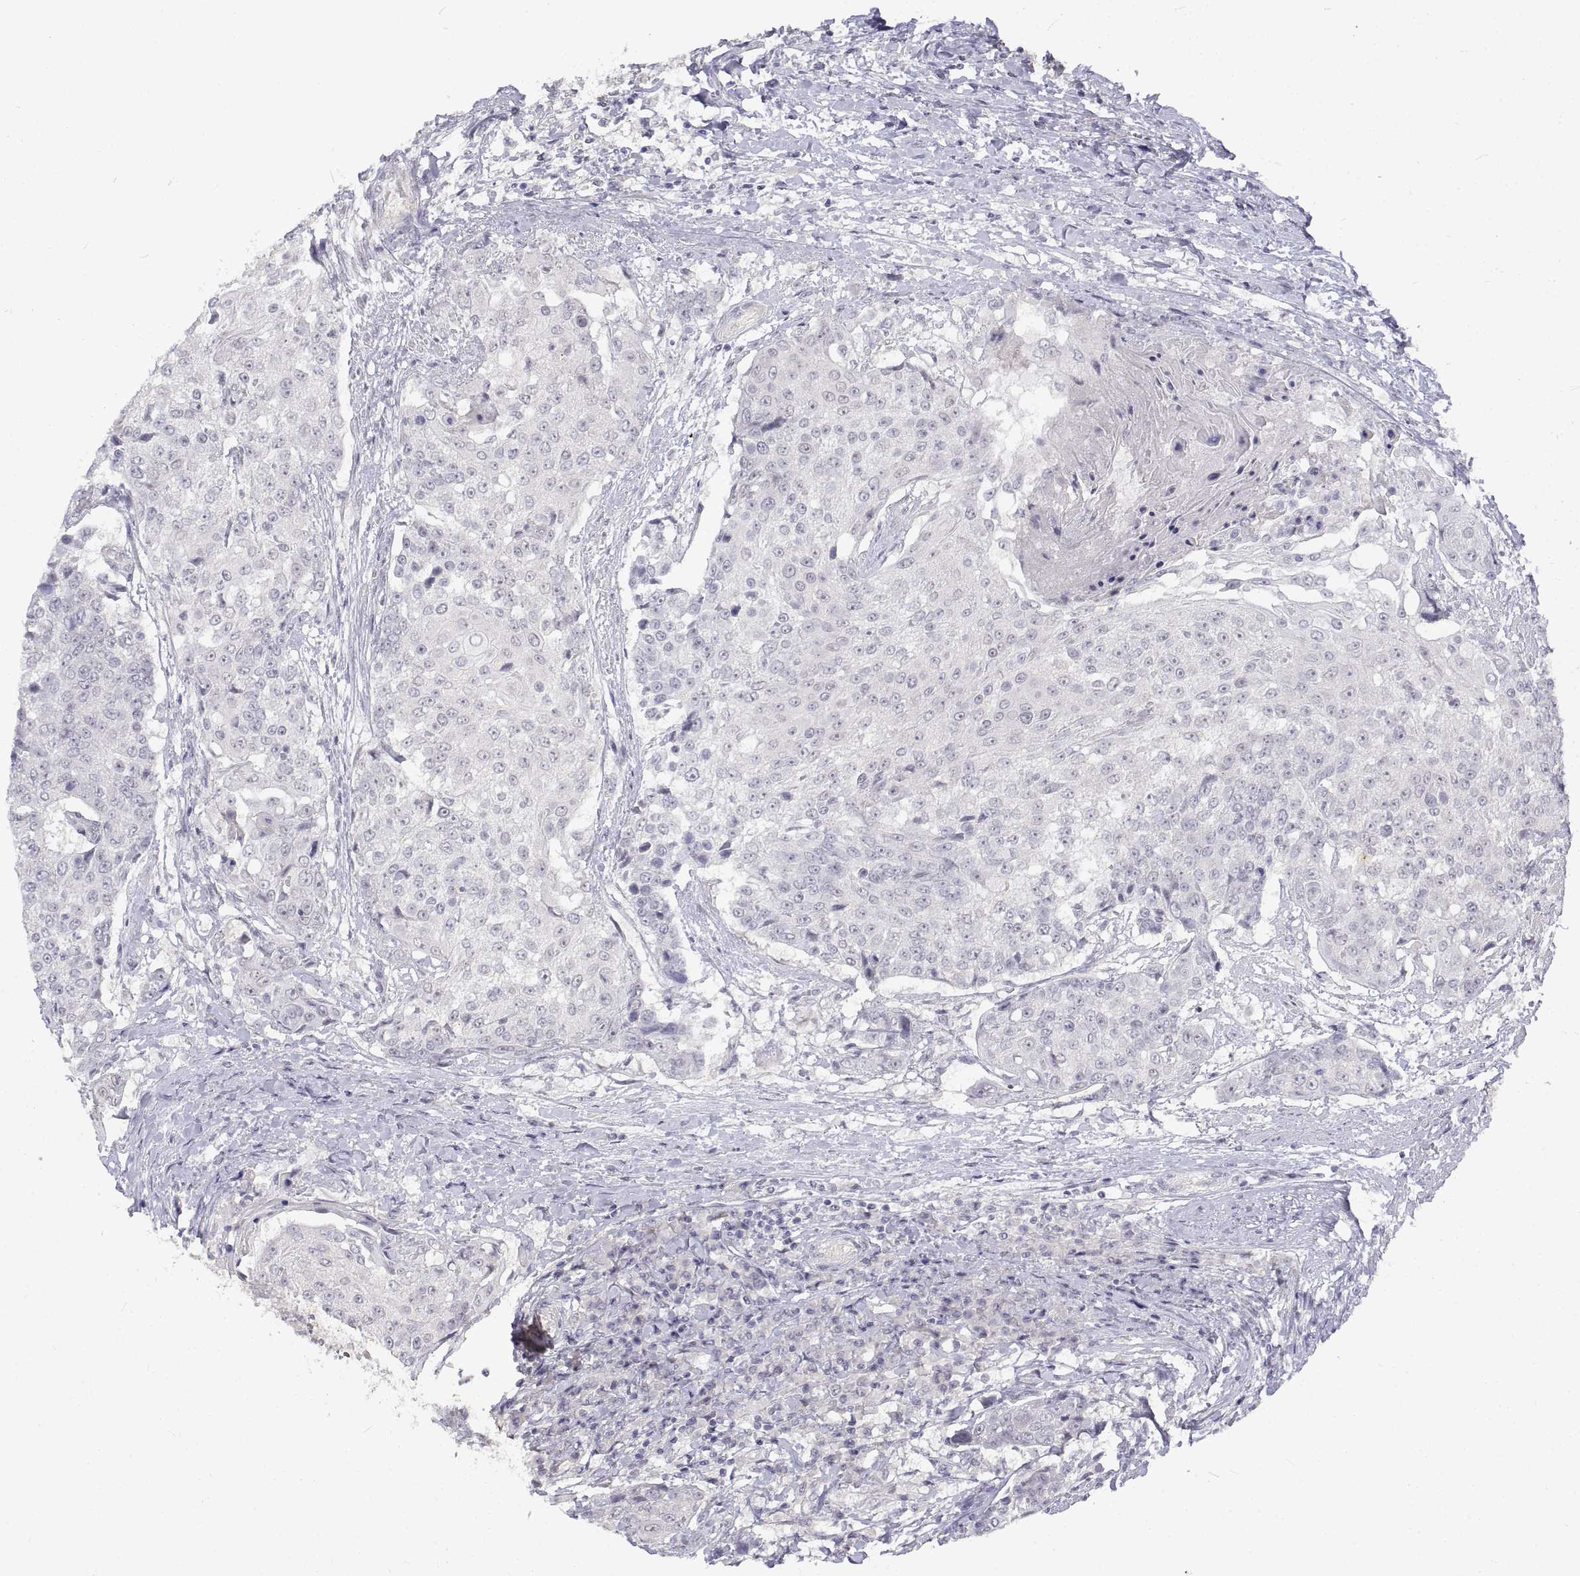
{"staining": {"intensity": "negative", "quantity": "none", "location": "none"}, "tissue": "urothelial cancer", "cell_type": "Tumor cells", "image_type": "cancer", "snomed": [{"axis": "morphology", "description": "Urothelial carcinoma, High grade"}, {"axis": "topography", "description": "Urinary bladder"}], "caption": "High magnification brightfield microscopy of urothelial cancer stained with DAB (3,3'-diaminobenzidine) (brown) and counterstained with hematoxylin (blue): tumor cells show no significant expression.", "gene": "ANO2", "patient": {"sex": "female", "age": 63}}